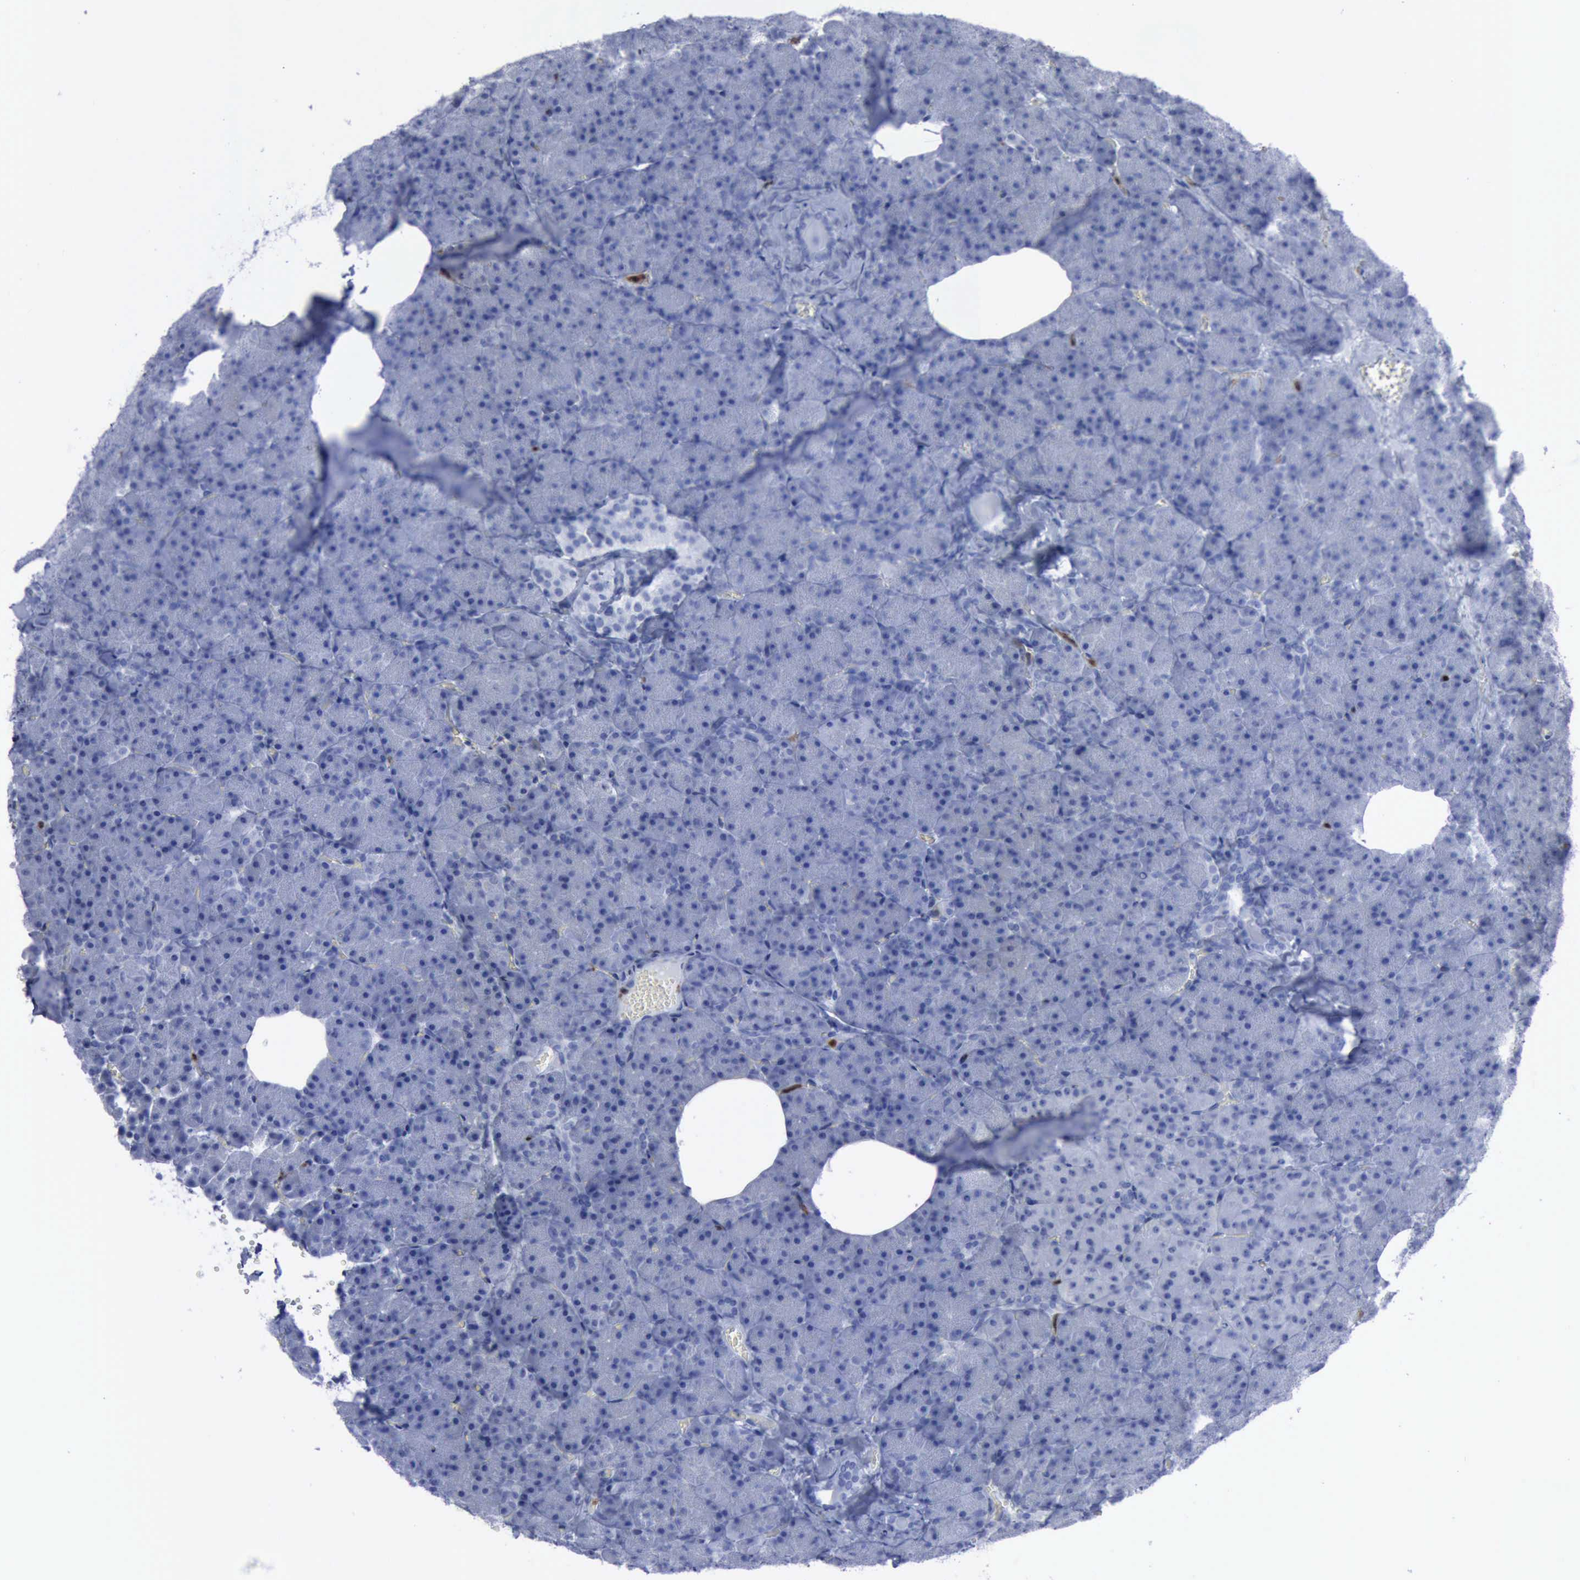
{"staining": {"intensity": "negative", "quantity": "none", "location": "none"}, "tissue": "pancreas", "cell_type": "Exocrine glandular cells", "image_type": "normal", "snomed": [{"axis": "morphology", "description": "Normal tissue, NOS"}, {"axis": "topography", "description": "Pancreas"}], "caption": "A high-resolution micrograph shows immunohistochemistry staining of benign pancreas, which exhibits no significant positivity in exocrine glandular cells.", "gene": "CSTA", "patient": {"sex": "female", "age": 35}}